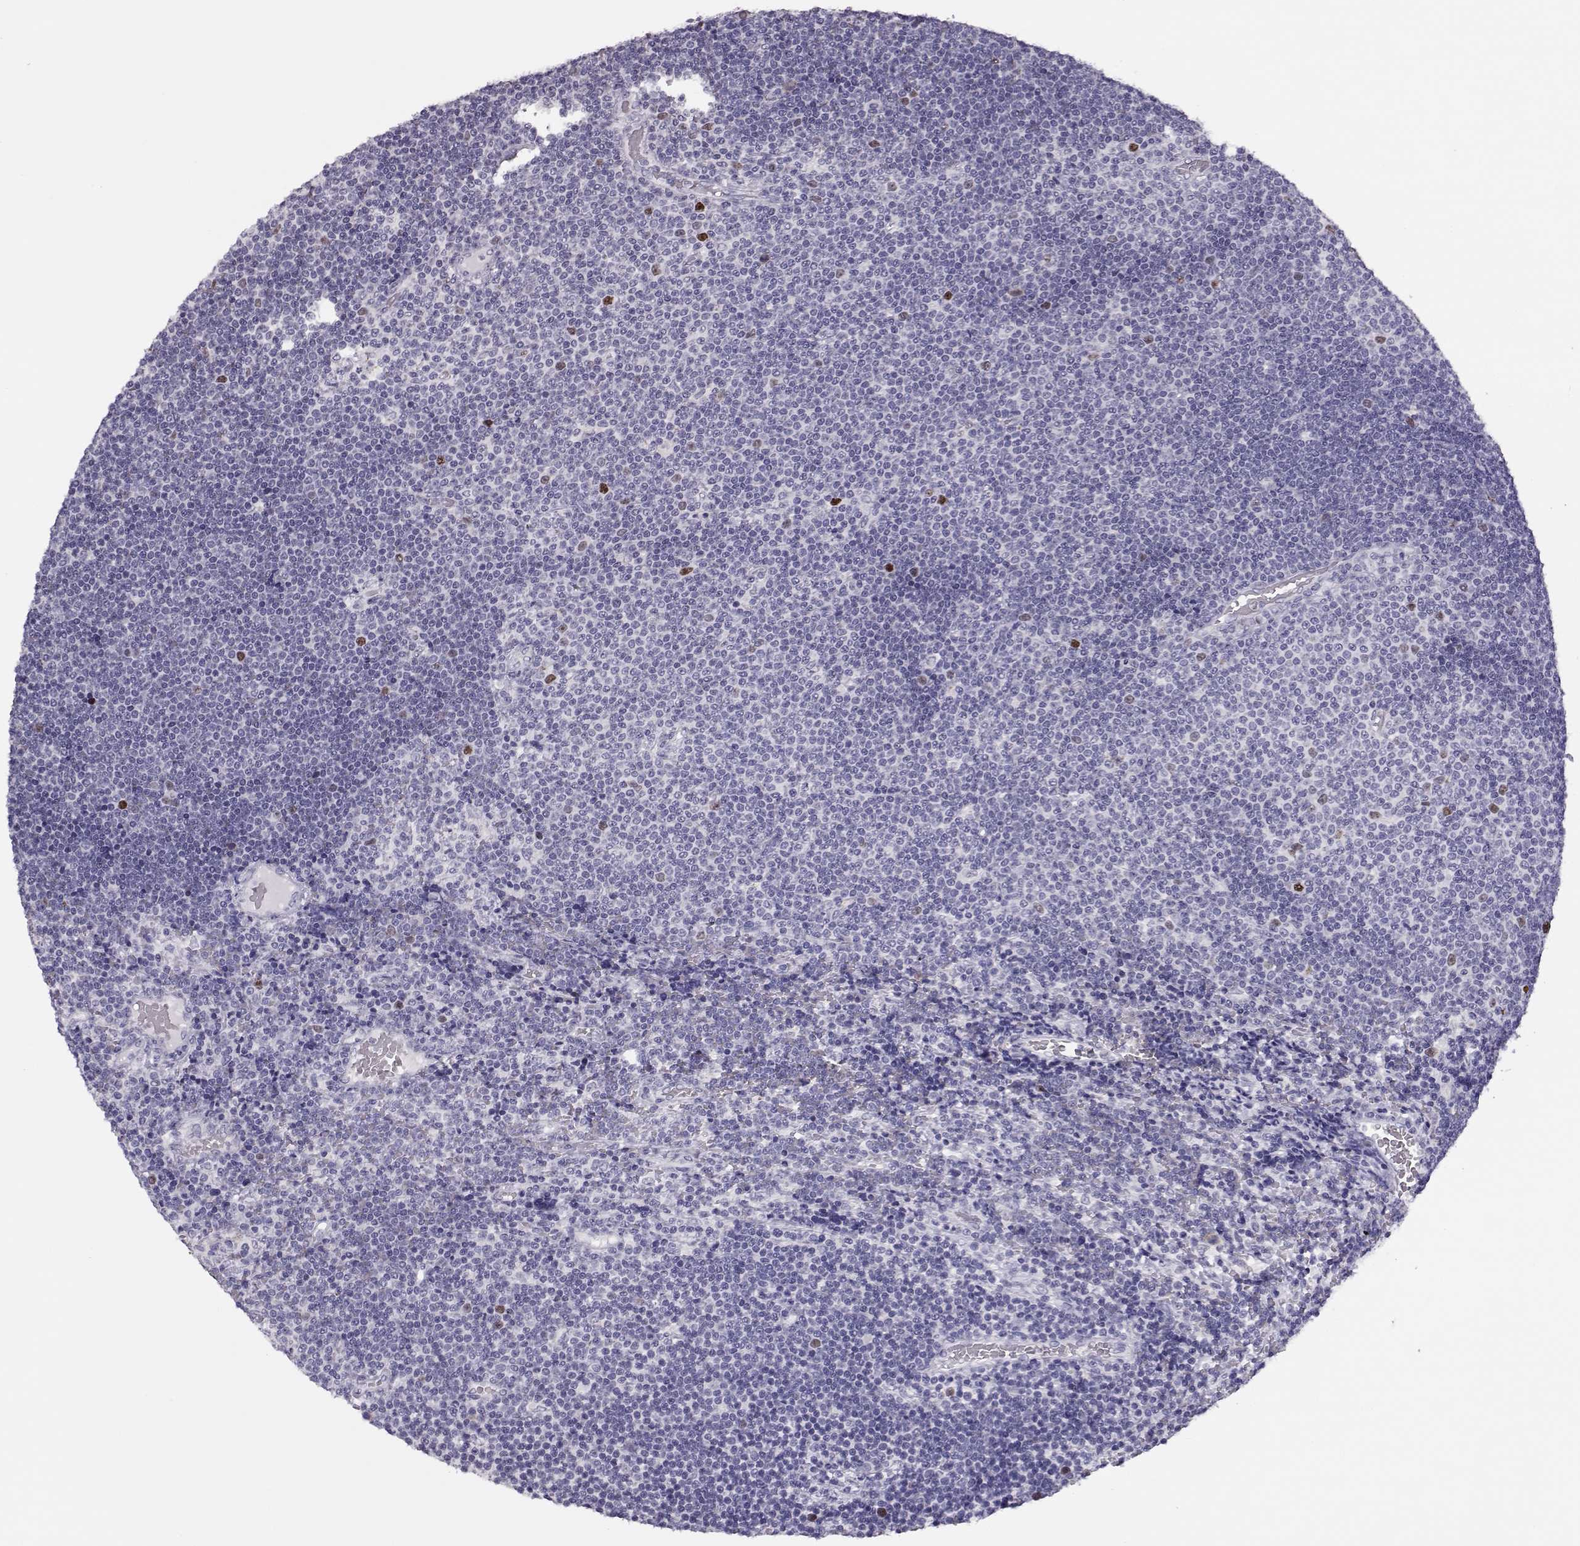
{"staining": {"intensity": "negative", "quantity": "none", "location": "none"}, "tissue": "lymphoma", "cell_type": "Tumor cells", "image_type": "cancer", "snomed": [{"axis": "morphology", "description": "Malignant lymphoma, non-Hodgkin's type, Low grade"}, {"axis": "topography", "description": "Brain"}], "caption": "High power microscopy histopathology image of an immunohistochemistry (IHC) image of lymphoma, revealing no significant positivity in tumor cells.", "gene": "SGO1", "patient": {"sex": "female", "age": 66}}